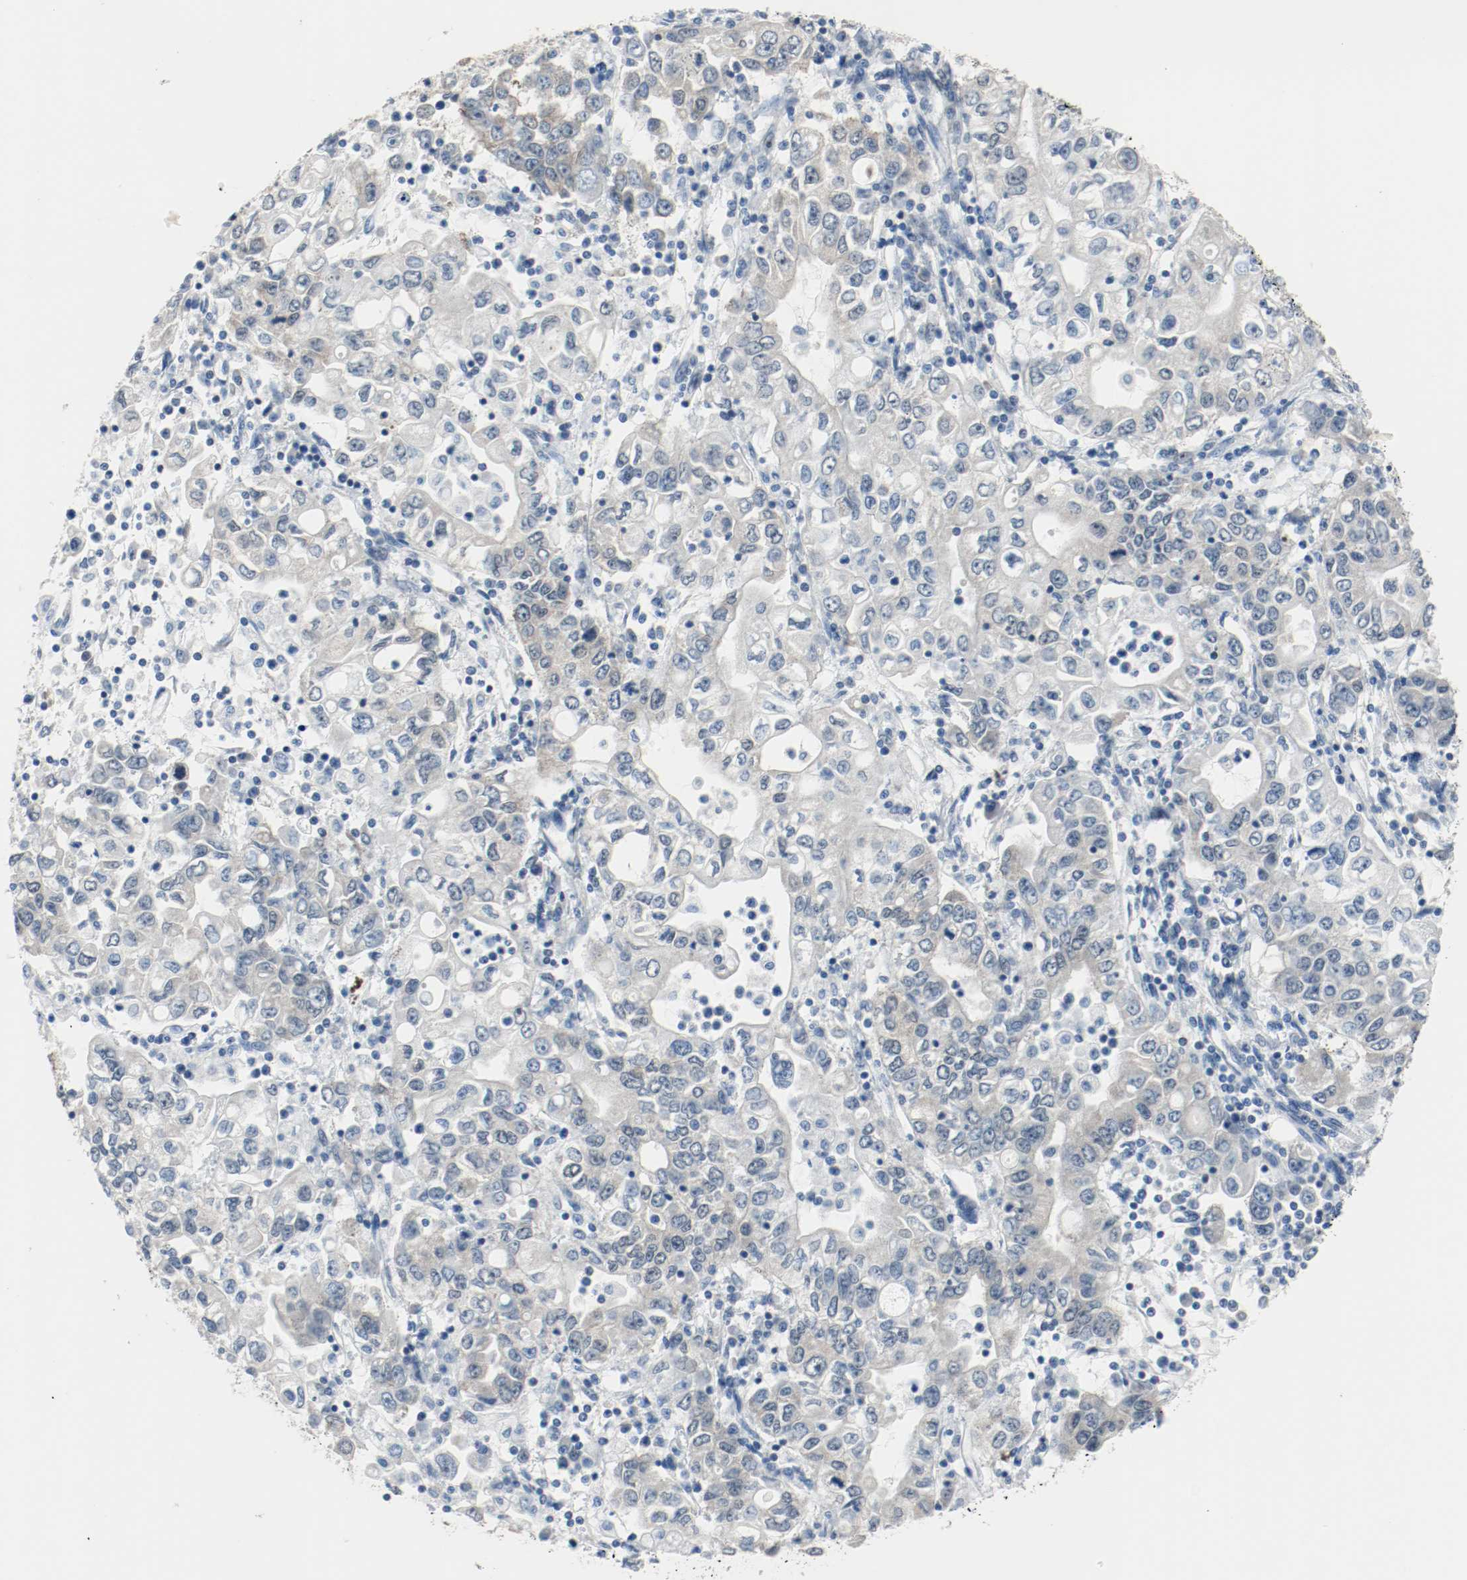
{"staining": {"intensity": "weak", "quantity": "25%-75%", "location": "cytoplasmic/membranous"}, "tissue": "stomach cancer", "cell_type": "Tumor cells", "image_type": "cancer", "snomed": [{"axis": "morphology", "description": "Adenocarcinoma, NOS"}, {"axis": "topography", "description": "Stomach, lower"}], "caption": "A histopathology image showing weak cytoplasmic/membranous staining in about 25%-75% of tumor cells in stomach cancer (adenocarcinoma), as visualized by brown immunohistochemical staining.", "gene": "PPME1", "patient": {"sex": "female", "age": 72}}